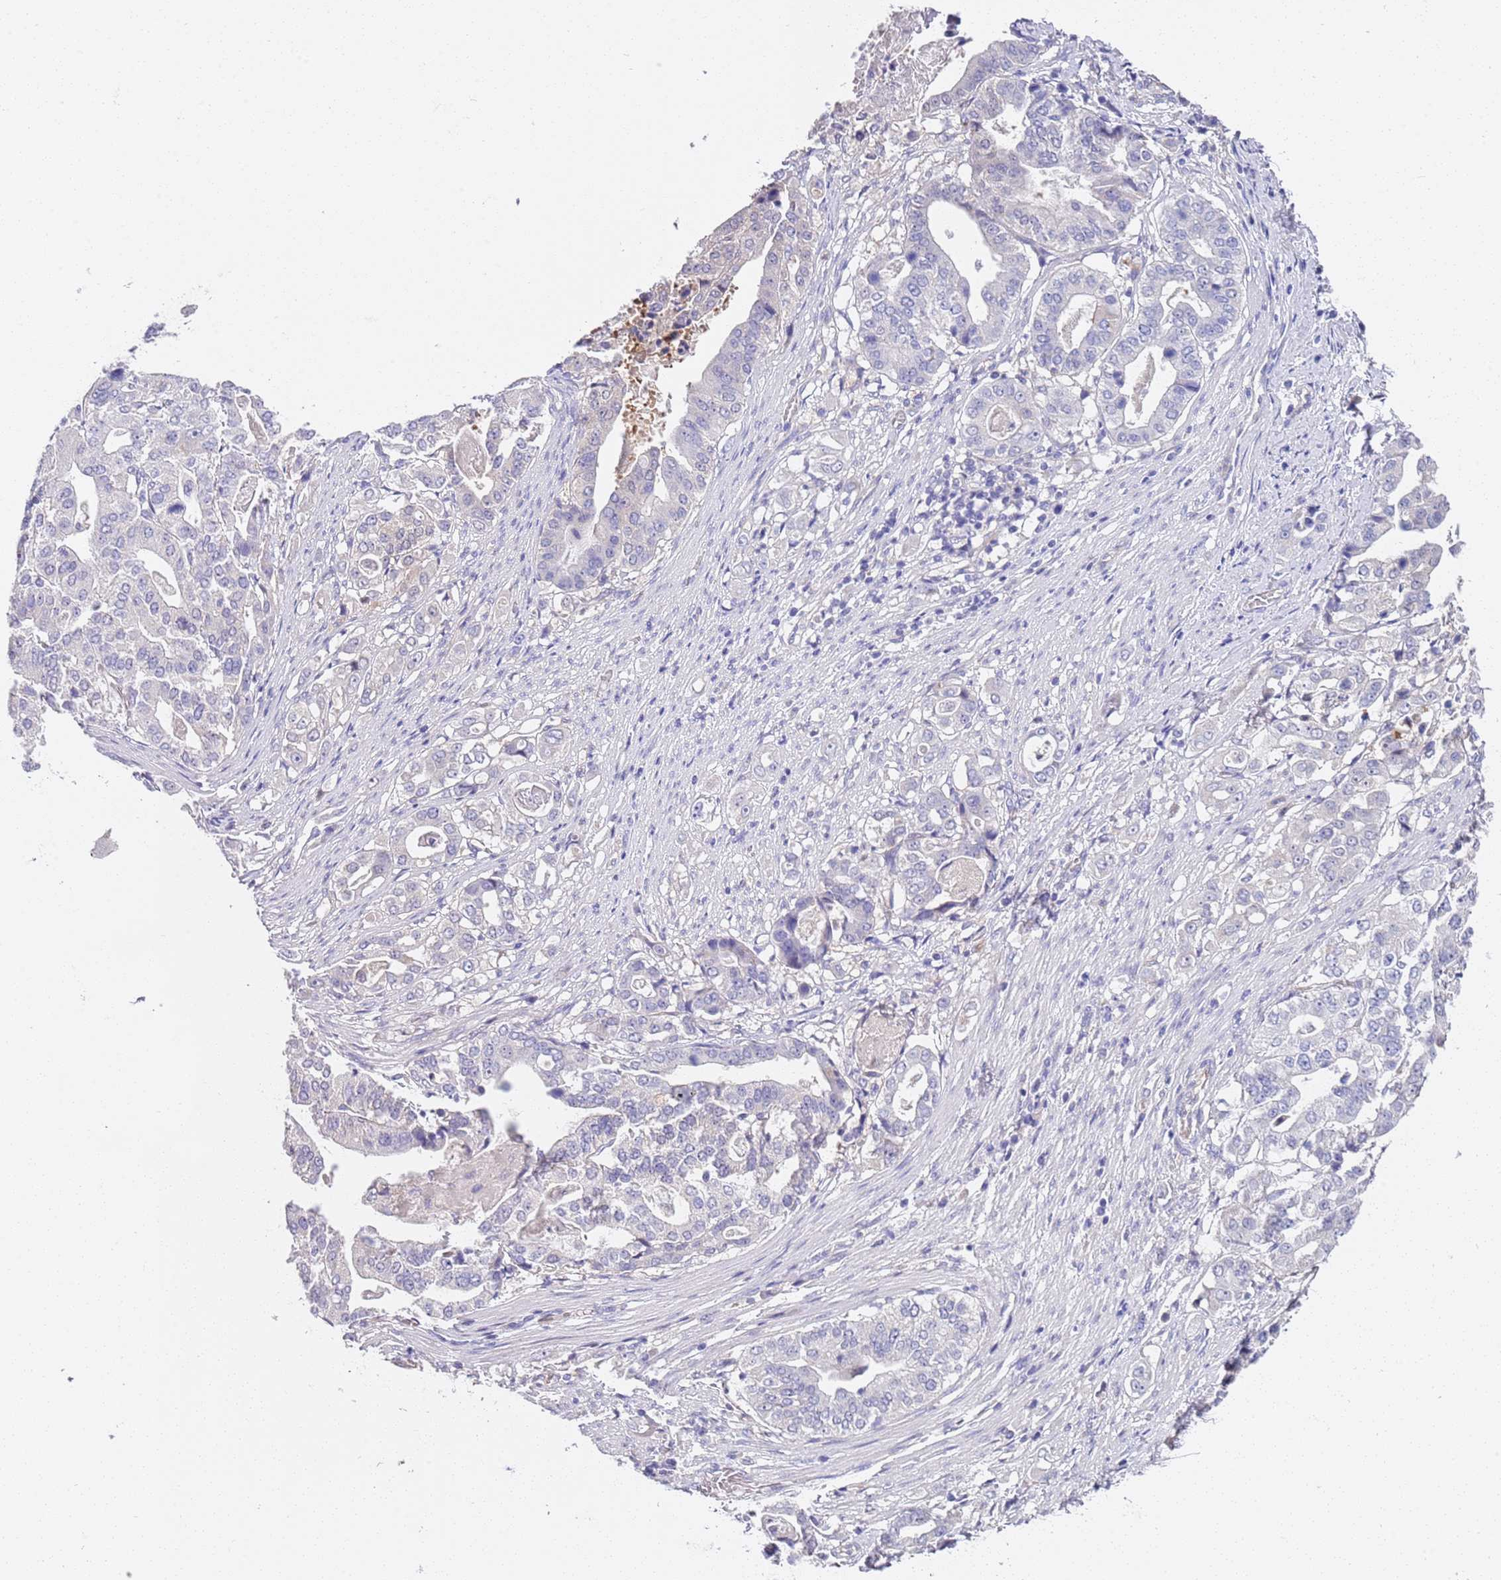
{"staining": {"intensity": "negative", "quantity": "none", "location": "none"}, "tissue": "stomach cancer", "cell_type": "Tumor cells", "image_type": "cancer", "snomed": [{"axis": "morphology", "description": "Adenocarcinoma, NOS"}, {"axis": "topography", "description": "Stomach"}], "caption": "Immunohistochemical staining of adenocarcinoma (stomach) shows no significant positivity in tumor cells.", "gene": "BRMS1L", "patient": {"sex": "male", "age": 48}}